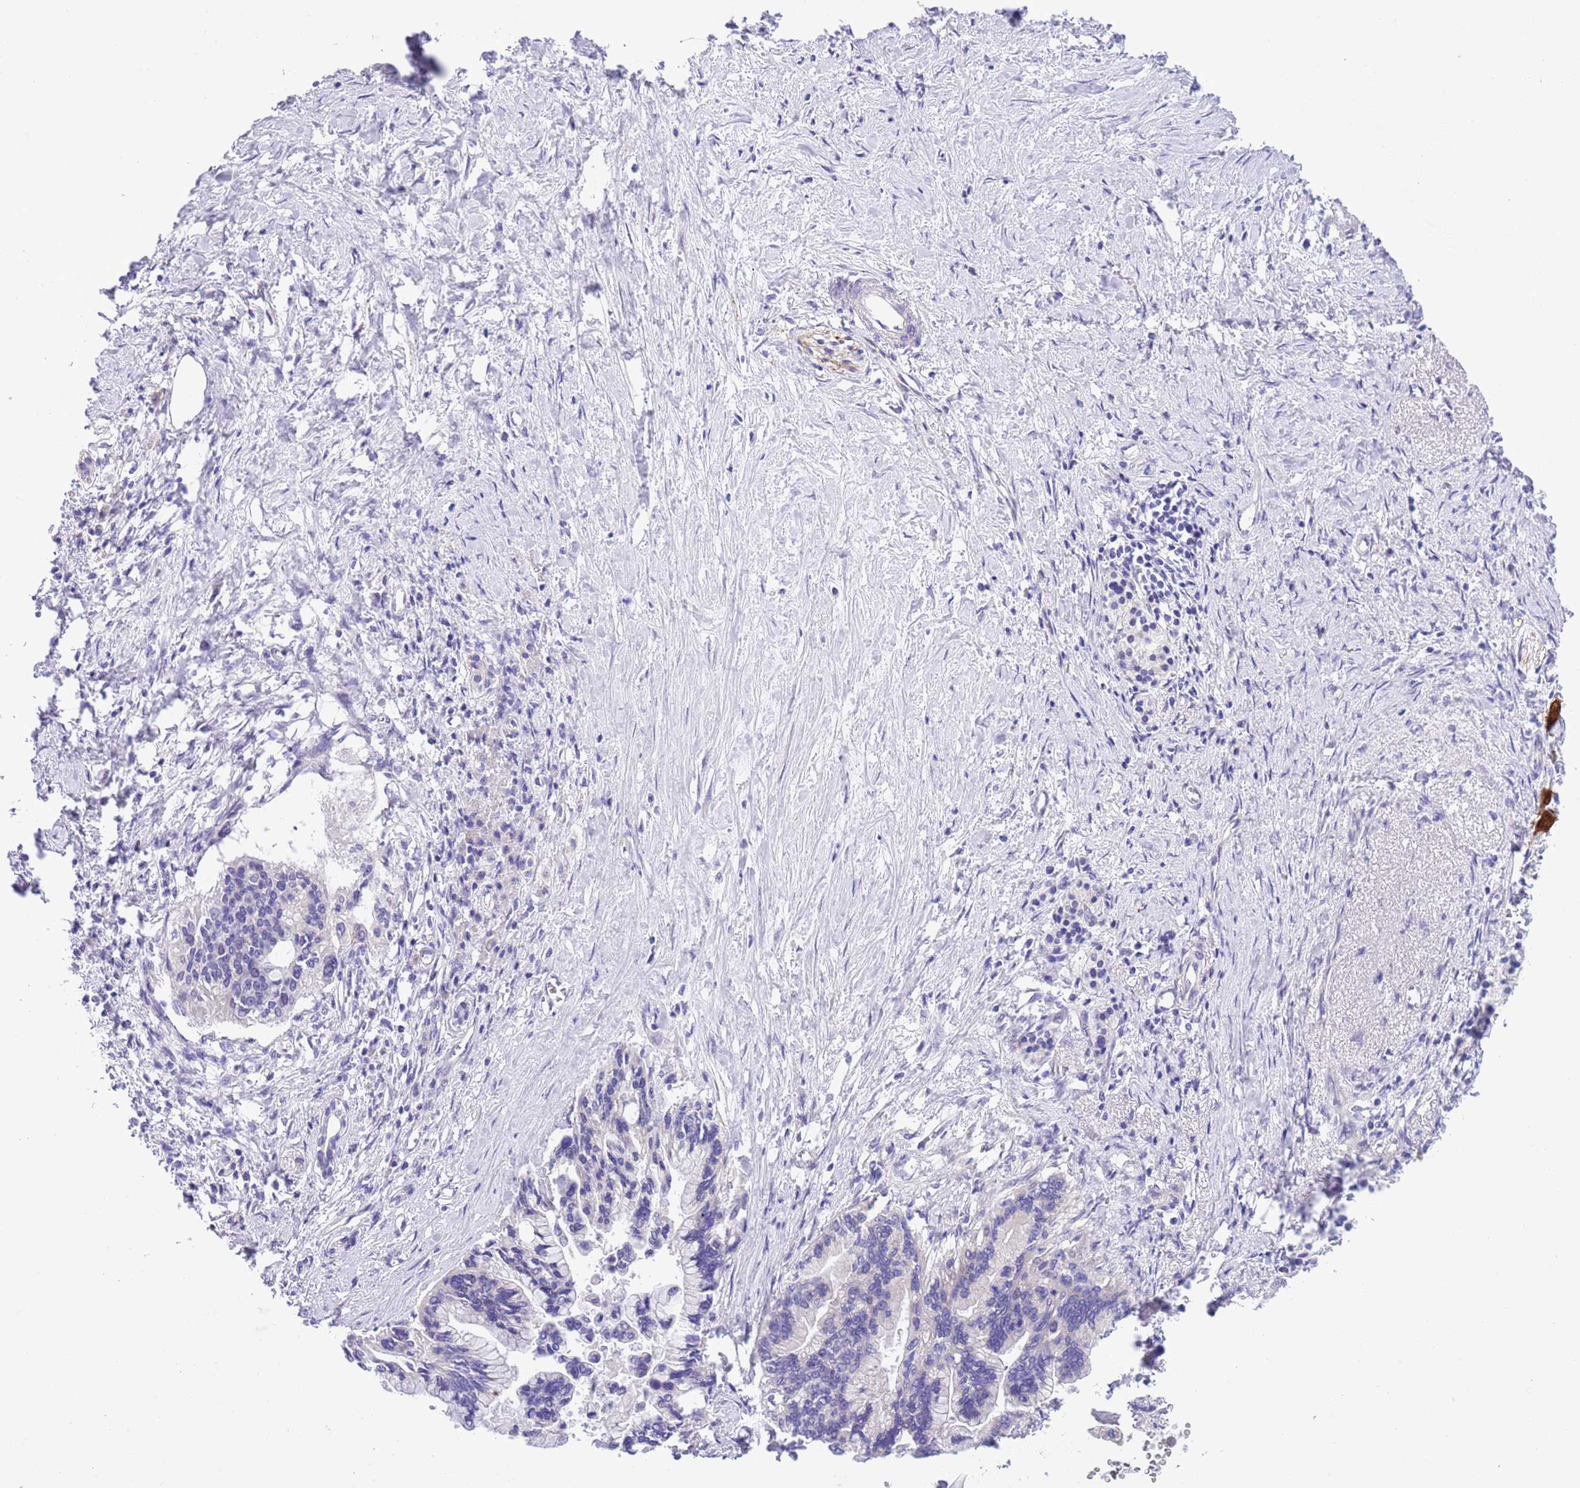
{"staining": {"intensity": "negative", "quantity": "none", "location": "none"}, "tissue": "pancreatic cancer", "cell_type": "Tumor cells", "image_type": "cancer", "snomed": [{"axis": "morphology", "description": "Adenocarcinoma, NOS"}, {"axis": "topography", "description": "Pancreas"}], "caption": "The image demonstrates no staining of tumor cells in pancreatic cancer.", "gene": "NET1", "patient": {"sex": "female", "age": 83}}